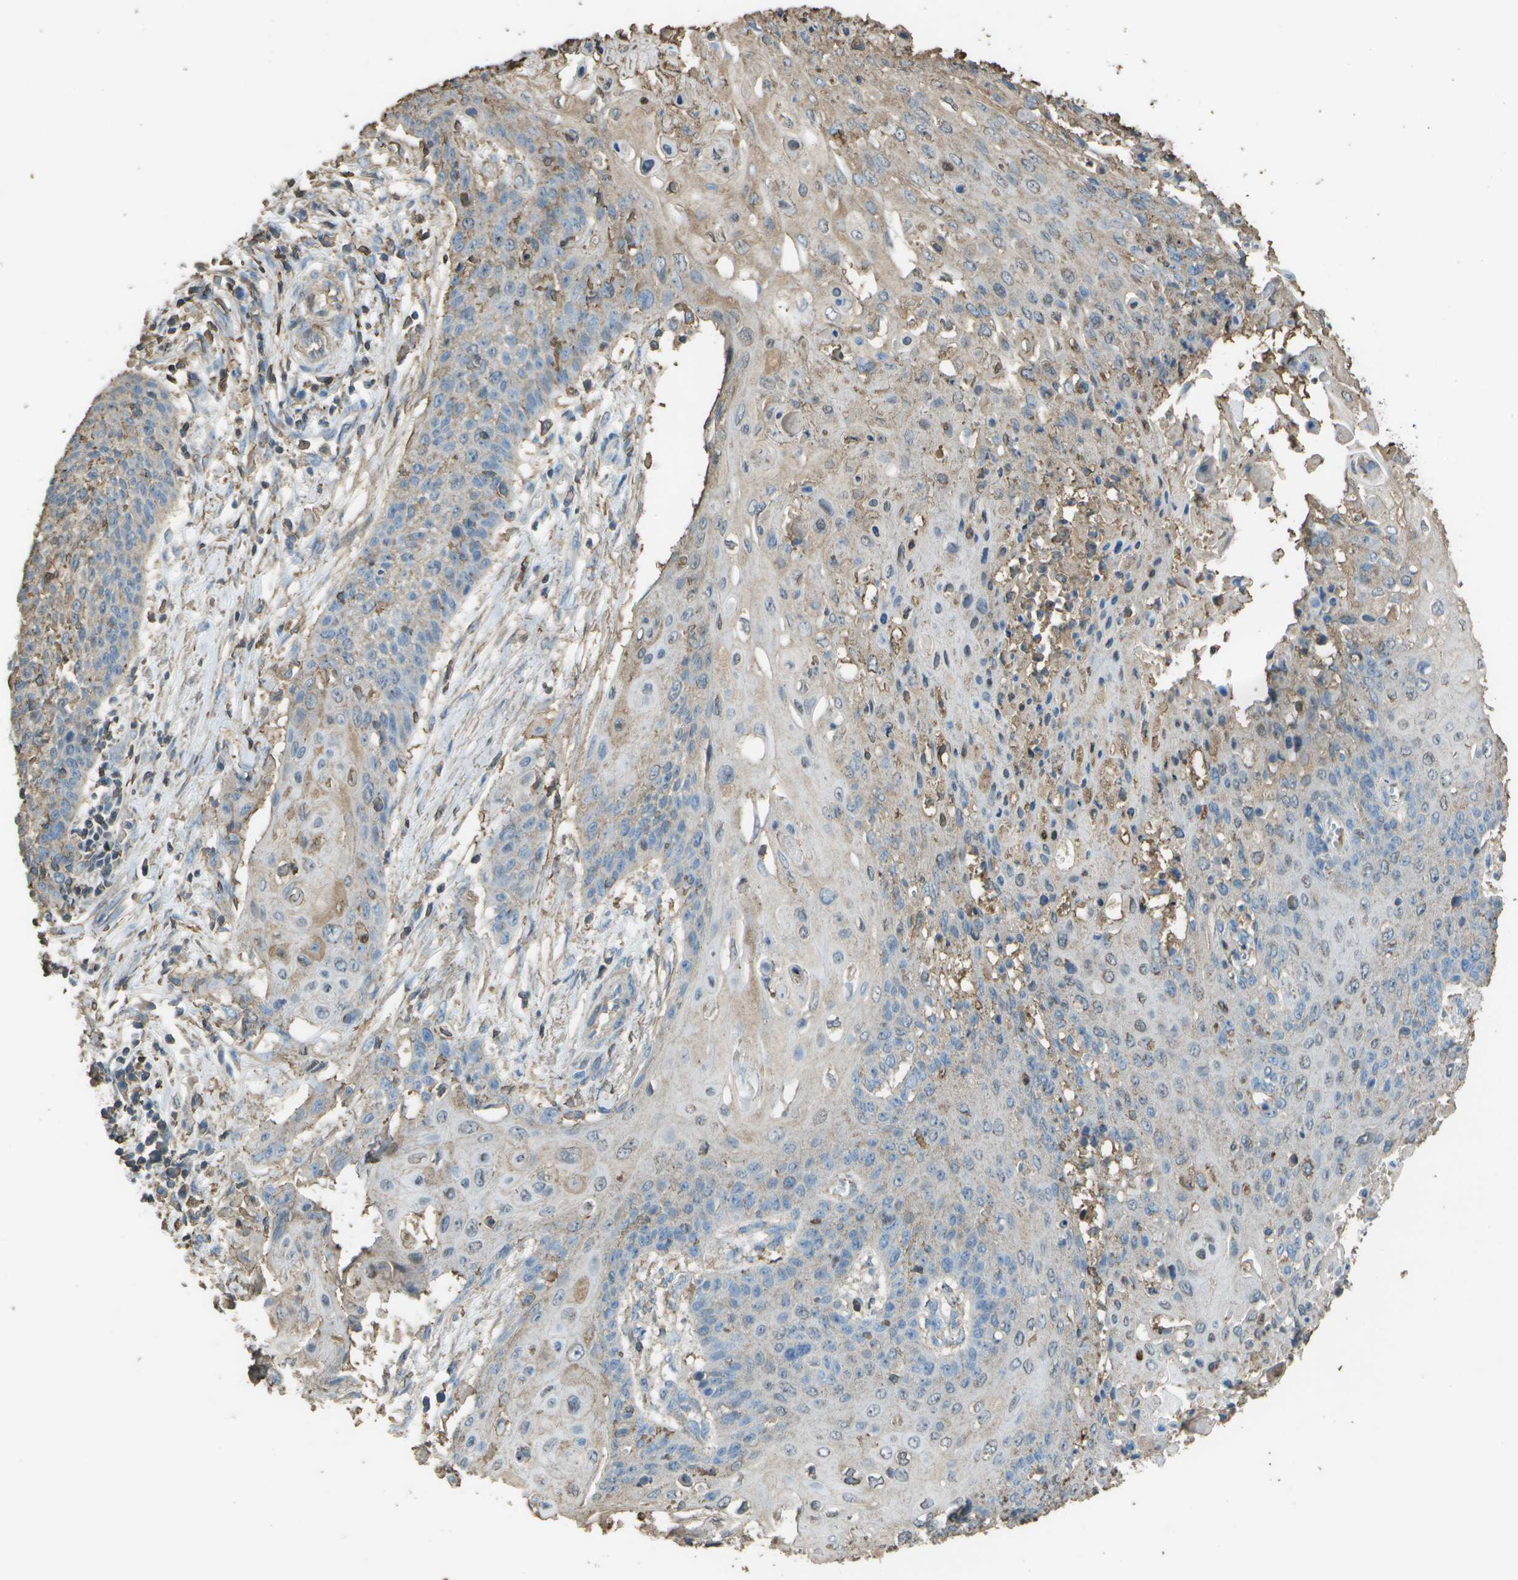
{"staining": {"intensity": "weak", "quantity": "25%-75%", "location": "cytoplasmic/membranous"}, "tissue": "cervical cancer", "cell_type": "Tumor cells", "image_type": "cancer", "snomed": [{"axis": "morphology", "description": "Squamous cell carcinoma, NOS"}, {"axis": "topography", "description": "Cervix"}], "caption": "Immunohistochemical staining of human cervical cancer (squamous cell carcinoma) demonstrates low levels of weak cytoplasmic/membranous protein expression in about 25%-75% of tumor cells. The staining was performed using DAB, with brown indicating positive protein expression. Nuclei are stained blue with hematoxylin.", "gene": "CYP4F11", "patient": {"sex": "female", "age": 39}}